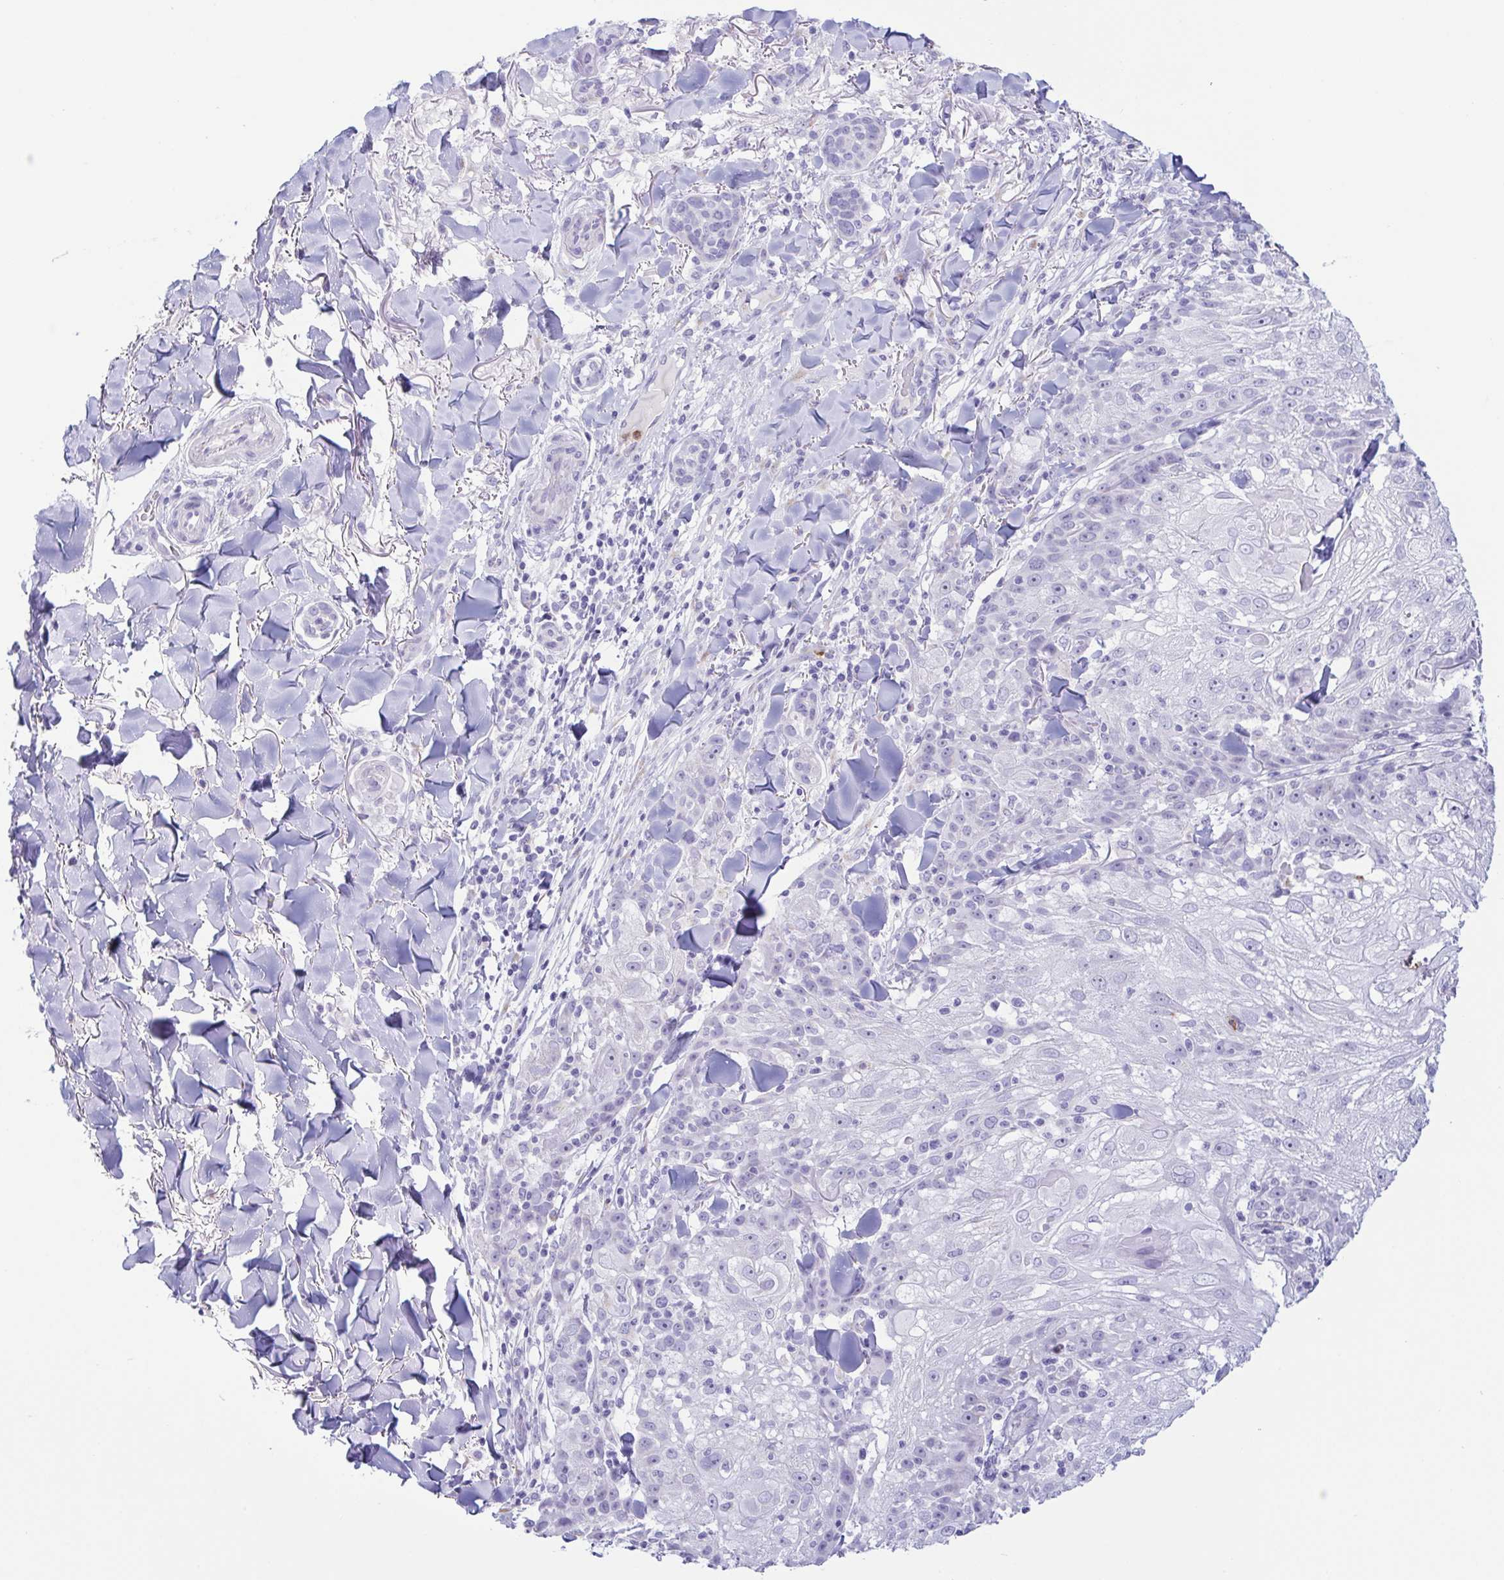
{"staining": {"intensity": "negative", "quantity": "none", "location": "none"}, "tissue": "skin cancer", "cell_type": "Tumor cells", "image_type": "cancer", "snomed": [{"axis": "morphology", "description": "Normal tissue, NOS"}, {"axis": "morphology", "description": "Squamous cell carcinoma, NOS"}, {"axis": "topography", "description": "Skin"}], "caption": "This is an immunohistochemistry image of human skin cancer (squamous cell carcinoma). There is no staining in tumor cells.", "gene": "AZU1", "patient": {"sex": "female", "age": 83}}